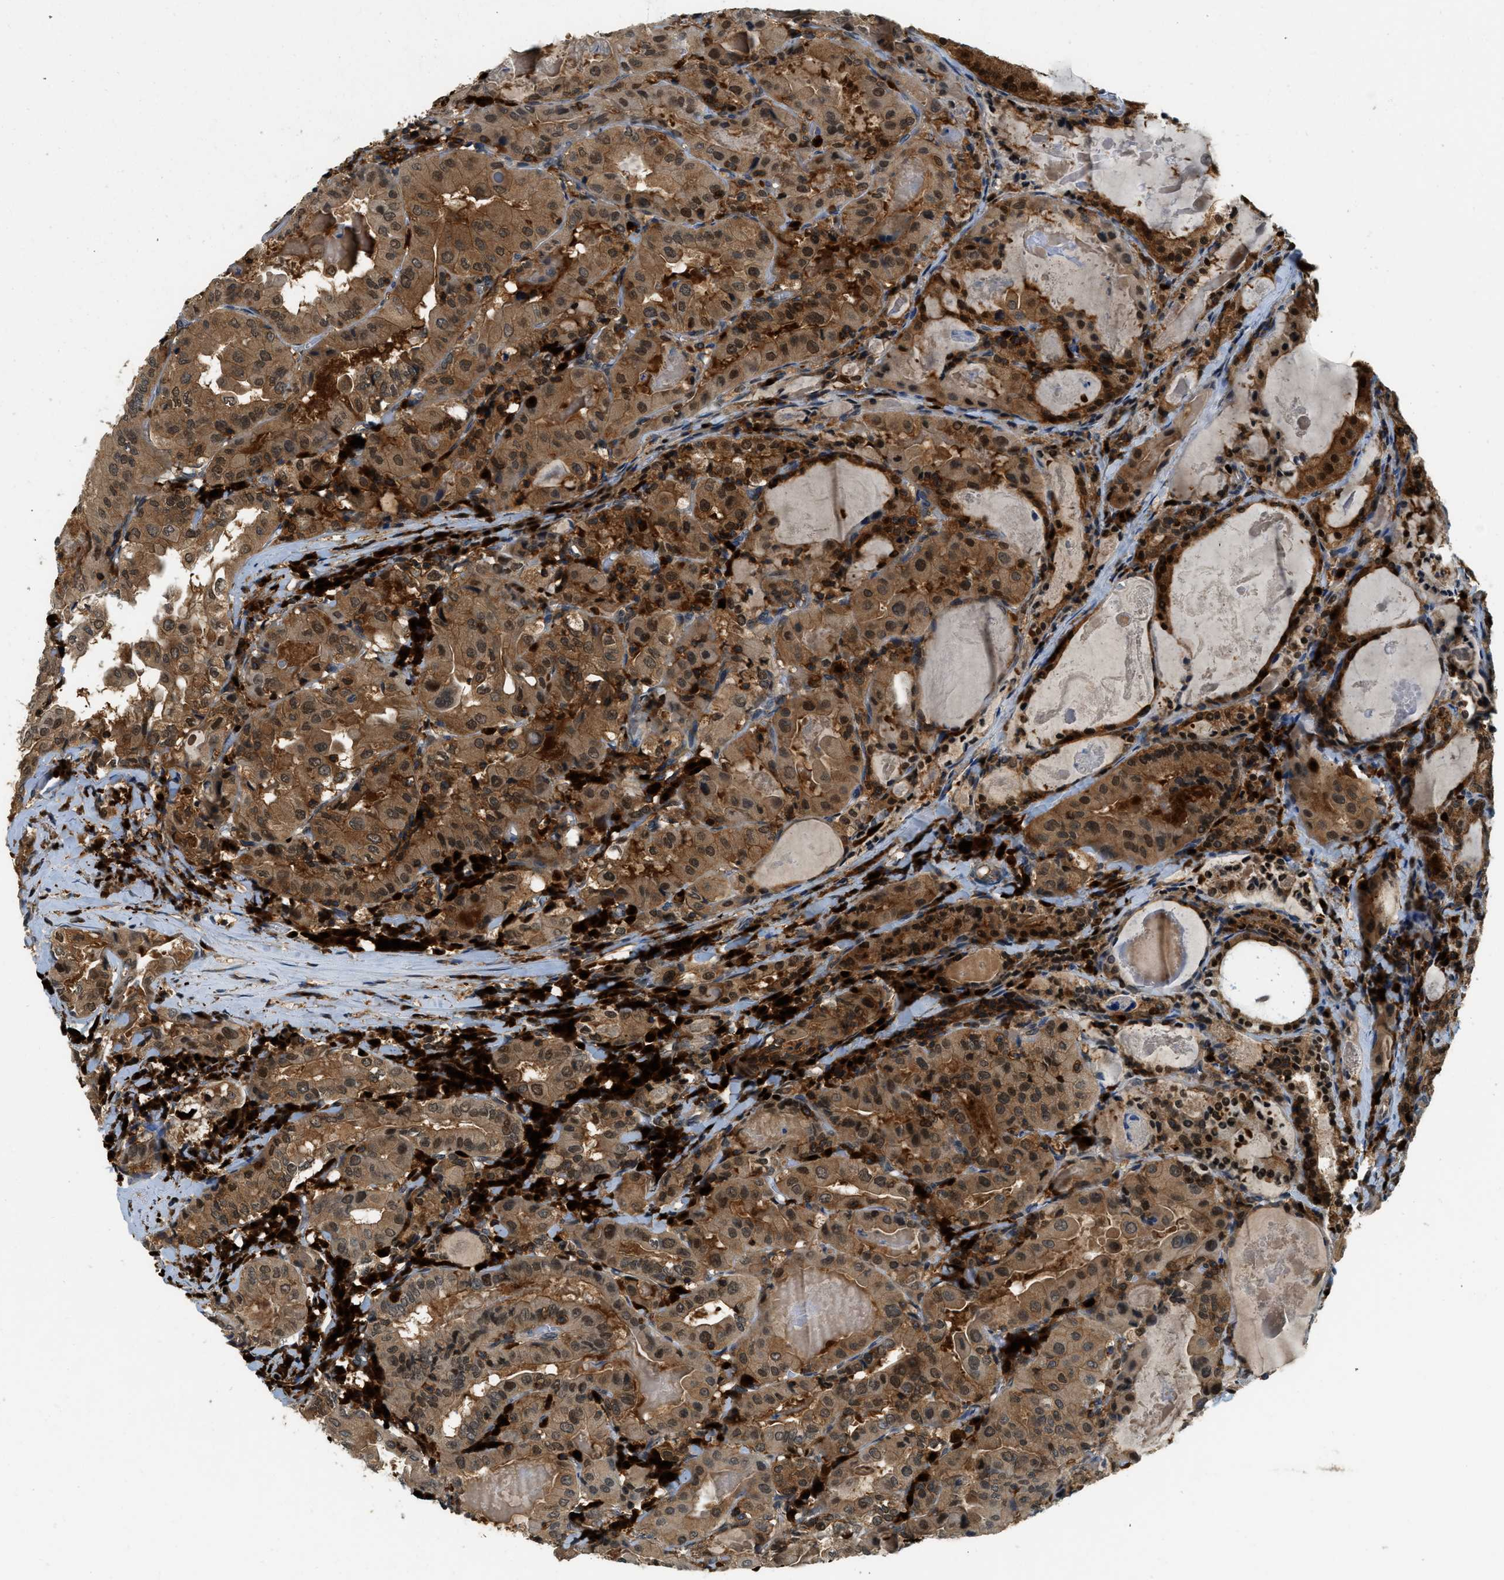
{"staining": {"intensity": "moderate", "quantity": ">75%", "location": "cytoplasmic/membranous,nuclear"}, "tissue": "thyroid cancer", "cell_type": "Tumor cells", "image_type": "cancer", "snomed": [{"axis": "morphology", "description": "Papillary adenocarcinoma, NOS"}, {"axis": "topography", "description": "Thyroid gland"}], "caption": "Protein analysis of papillary adenocarcinoma (thyroid) tissue displays moderate cytoplasmic/membranous and nuclear expression in about >75% of tumor cells. The staining is performed using DAB (3,3'-diaminobenzidine) brown chromogen to label protein expression. The nuclei are counter-stained blue using hematoxylin.", "gene": "GMPPB", "patient": {"sex": "female", "age": 42}}